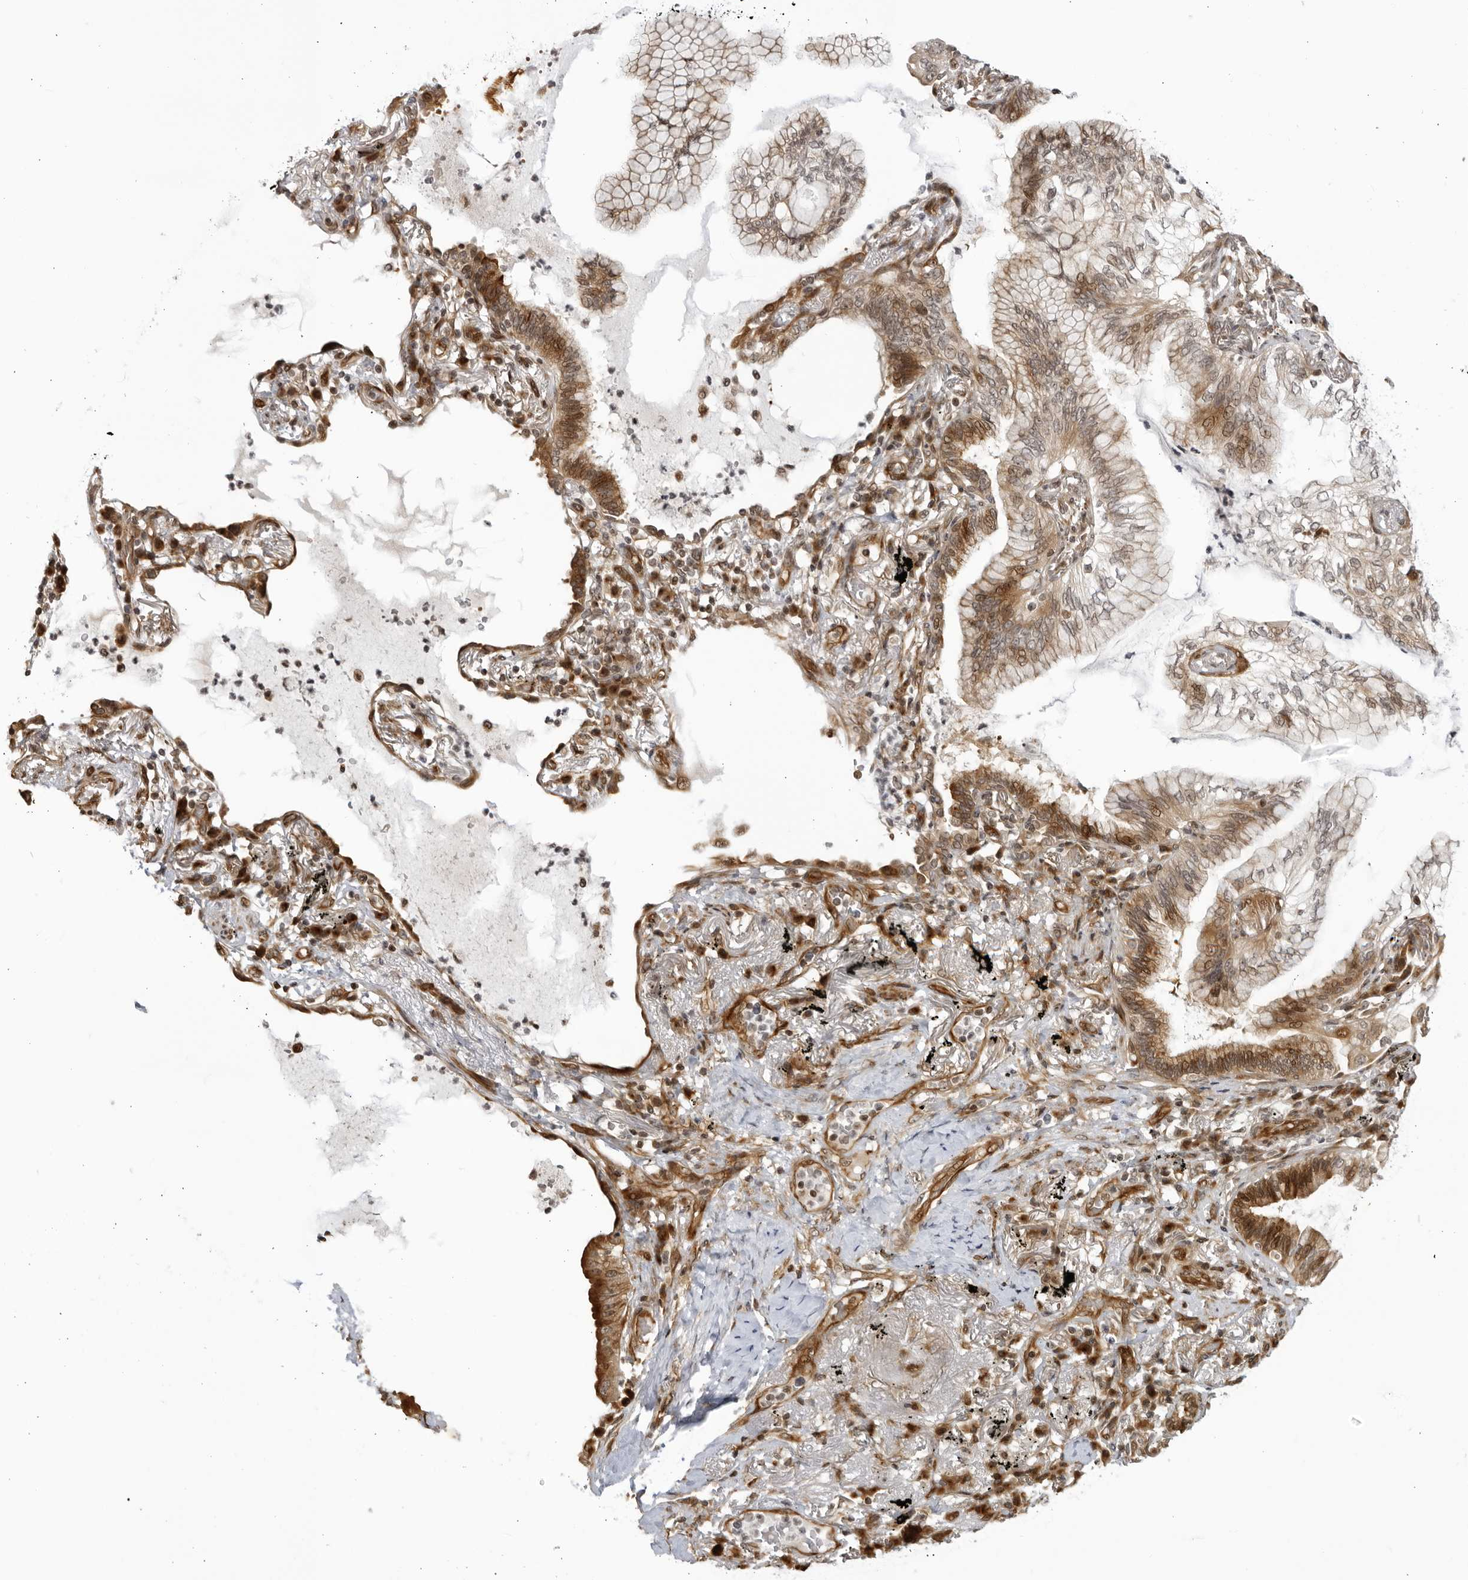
{"staining": {"intensity": "strong", "quantity": ">75%", "location": "cytoplasmic/membranous,nuclear"}, "tissue": "lung cancer", "cell_type": "Tumor cells", "image_type": "cancer", "snomed": [{"axis": "morphology", "description": "Adenocarcinoma, NOS"}, {"axis": "topography", "description": "Lung"}], "caption": "This micrograph exhibits immunohistochemistry (IHC) staining of lung cancer (adenocarcinoma), with high strong cytoplasmic/membranous and nuclear staining in approximately >75% of tumor cells.", "gene": "CNBD1", "patient": {"sex": "female", "age": 70}}